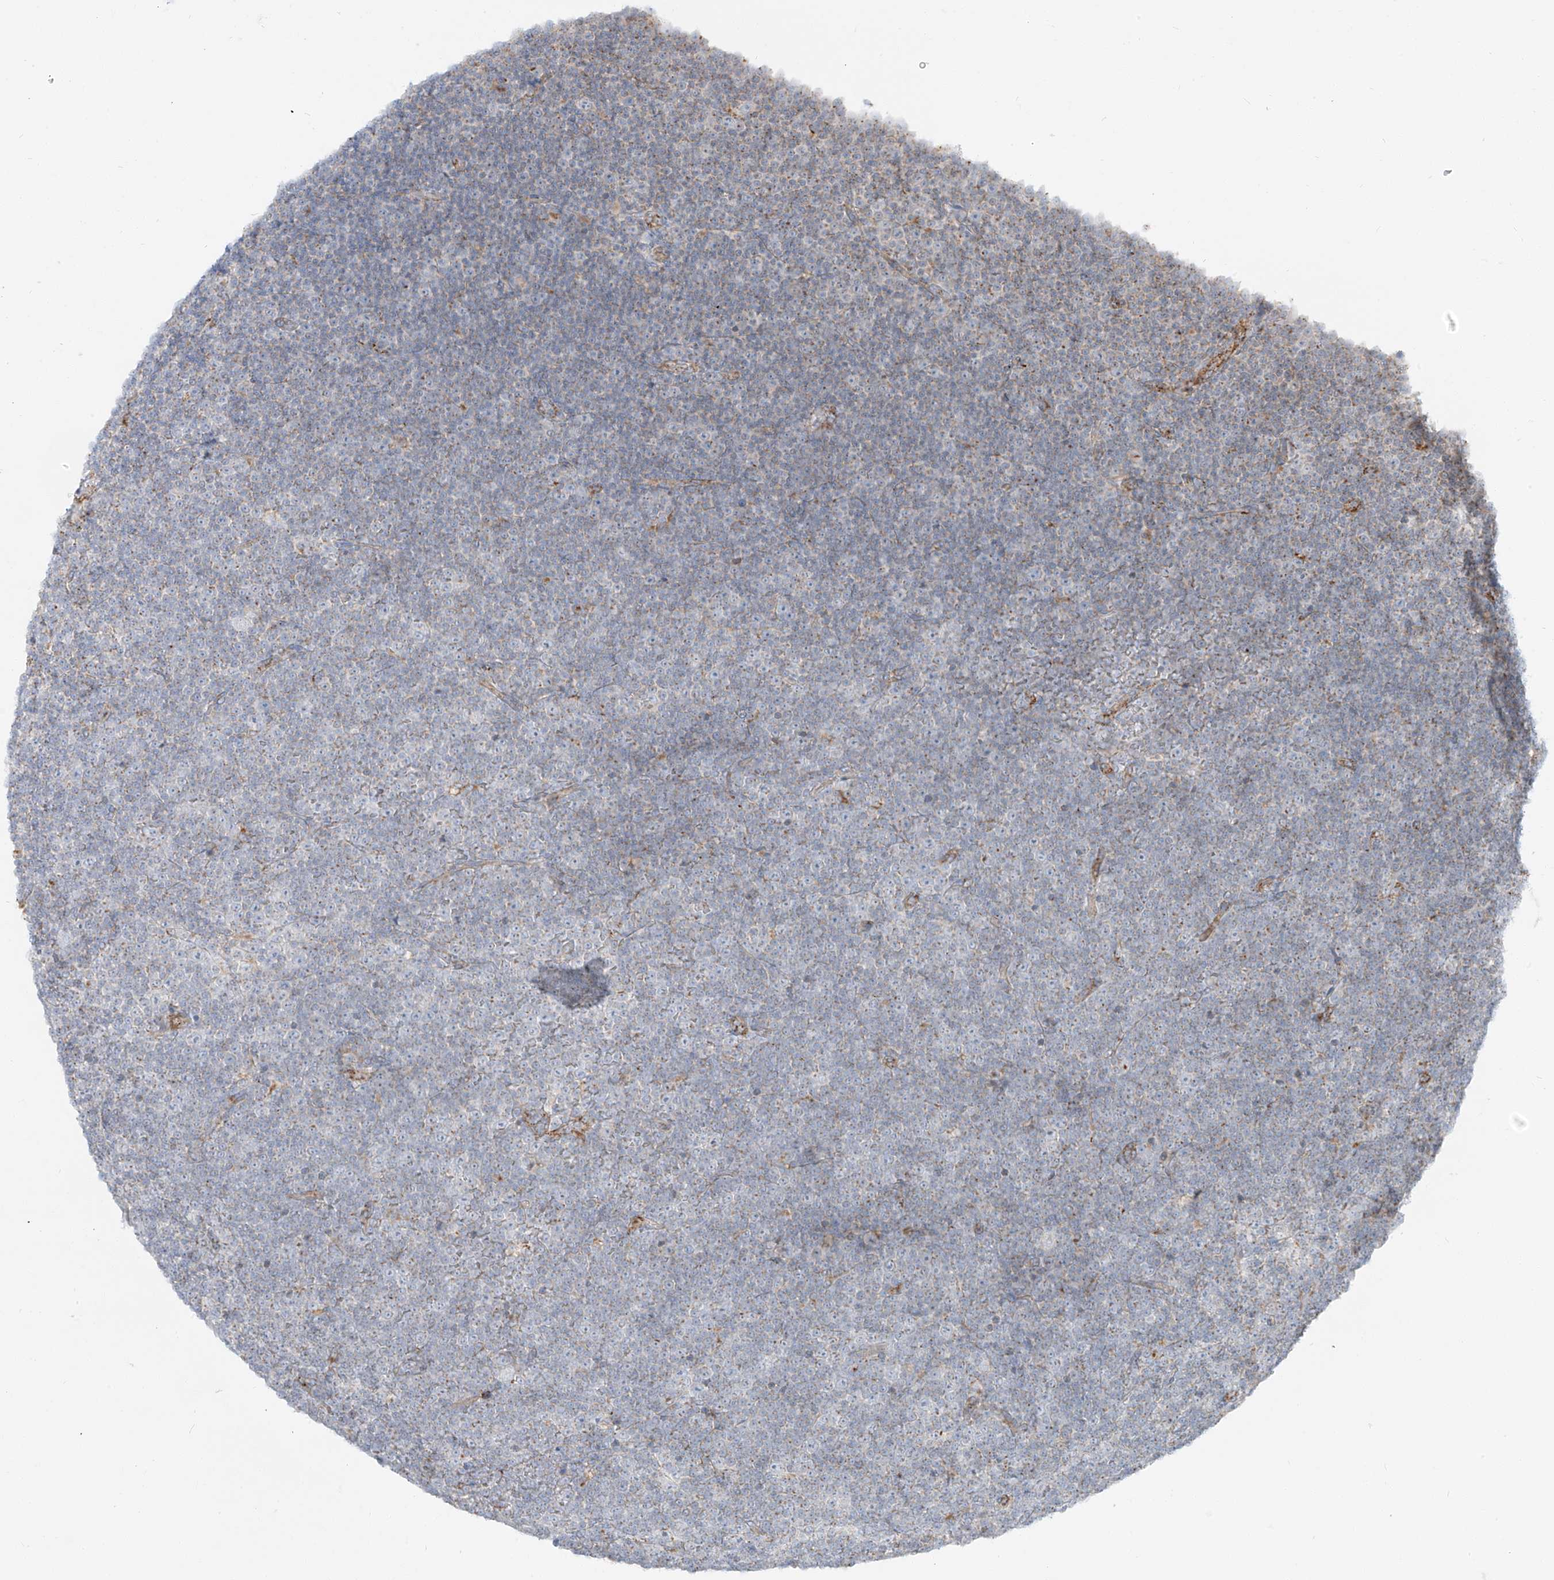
{"staining": {"intensity": "negative", "quantity": "none", "location": "none"}, "tissue": "lymphoma", "cell_type": "Tumor cells", "image_type": "cancer", "snomed": [{"axis": "morphology", "description": "Malignant lymphoma, non-Hodgkin's type, Low grade"}, {"axis": "topography", "description": "Lymph node"}], "caption": "This is an immunohistochemistry (IHC) image of lymphoma. There is no positivity in tumor cells.", "gene": "SLC35F6", "patient": {"sex": "female", "age": 67}}